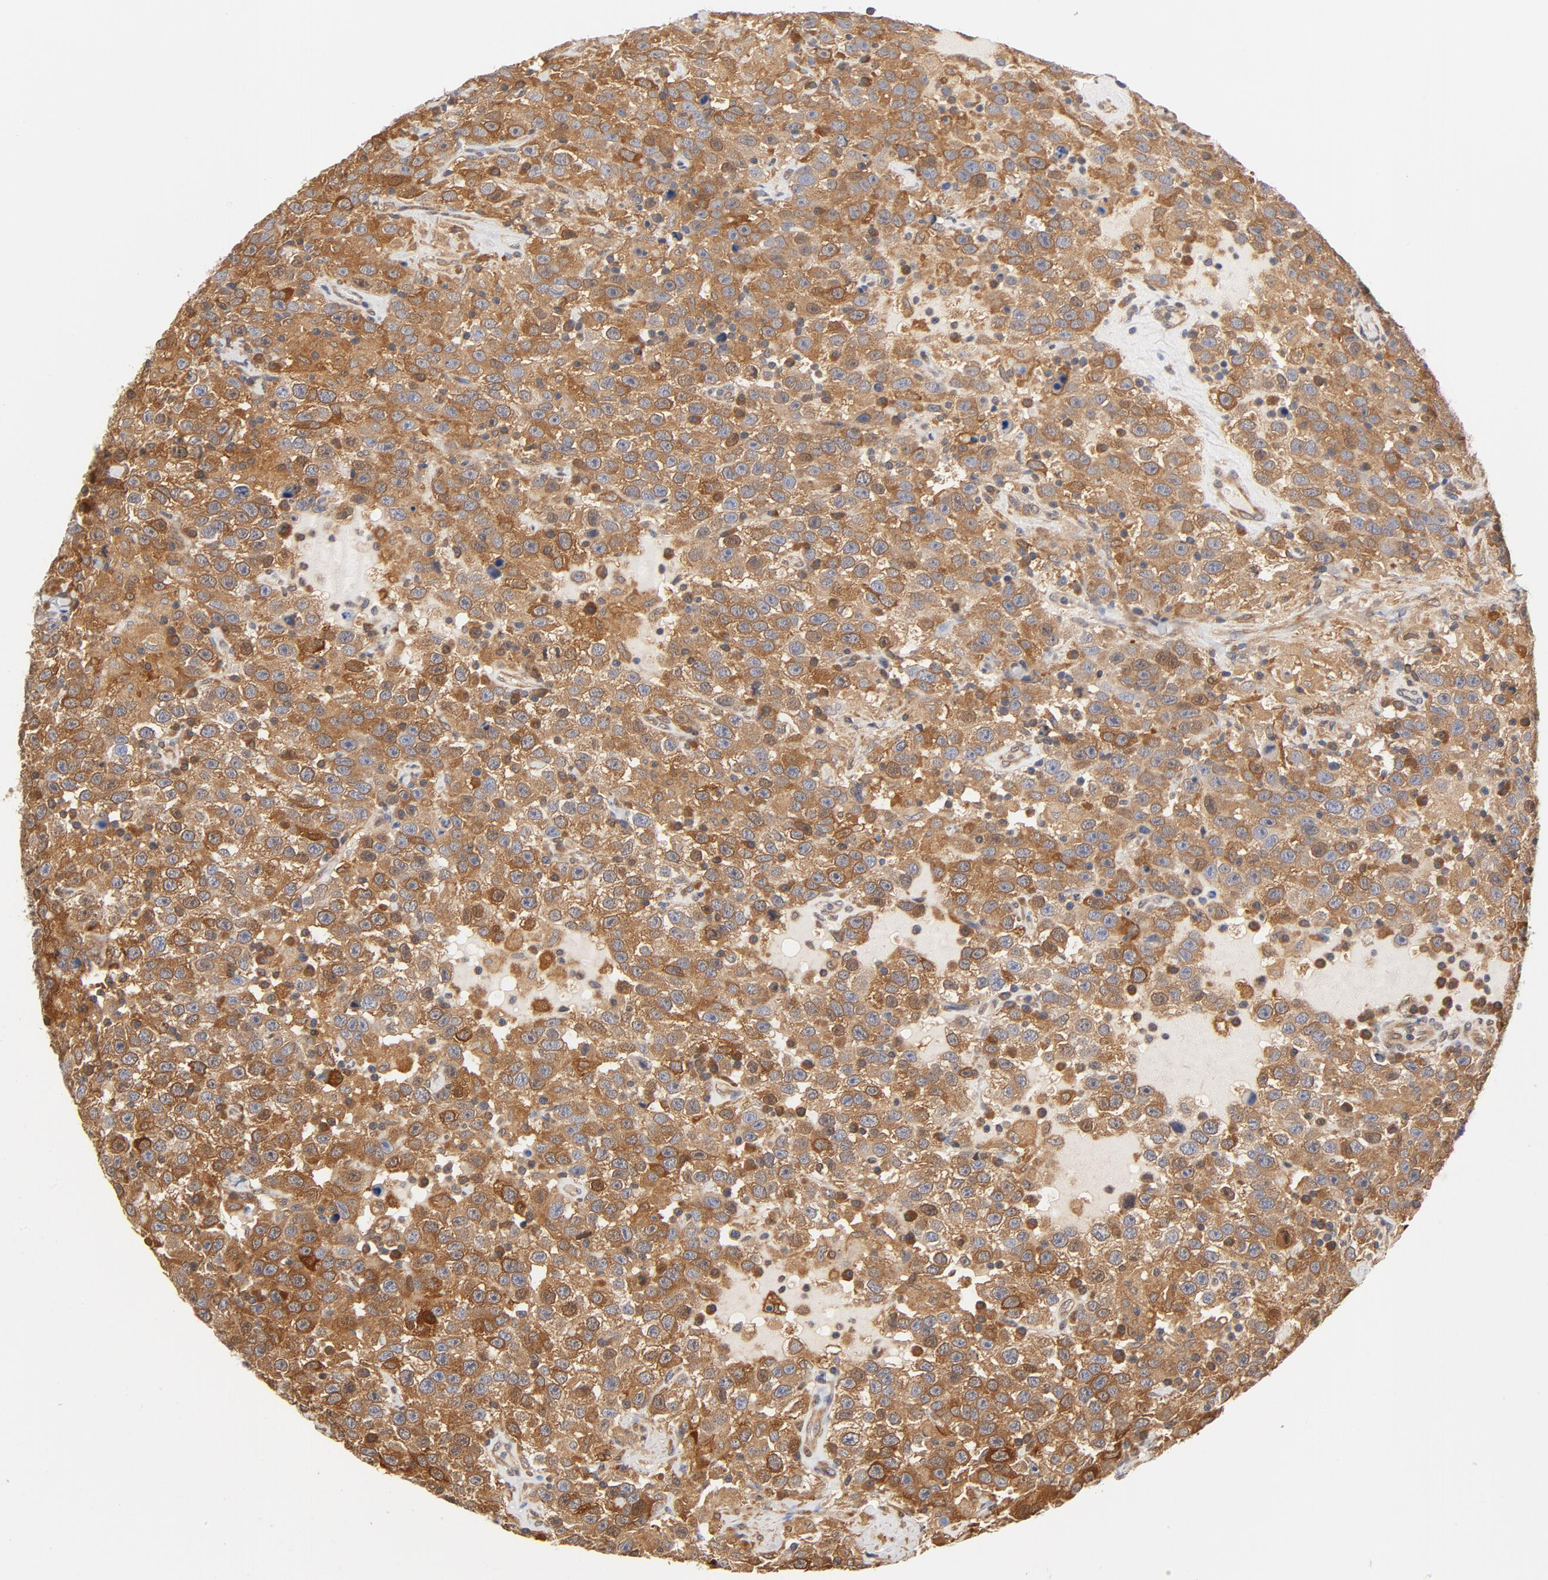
{"staining": {"intensity": "moderate", "quantity": ">75%", "location": "cytoplasmic/membranous"}, "tissue": "testis cancer", "cell_type": "Tumor cells", "image_type": "cancer", "snomed": [{"axis": "morphology", "description": "Seminoma, NOS"}, {"axis": "topography", "description": "Testis"}], "caption": "This histopathology image exhibits IHC staining of human testis cancer (seminoma), with medium moderate cytoplasmic/membranous staining in approximately >75% of tumor cells.", "gene": "ASMTL", "patient": {"sex": "male", "age": 41}}